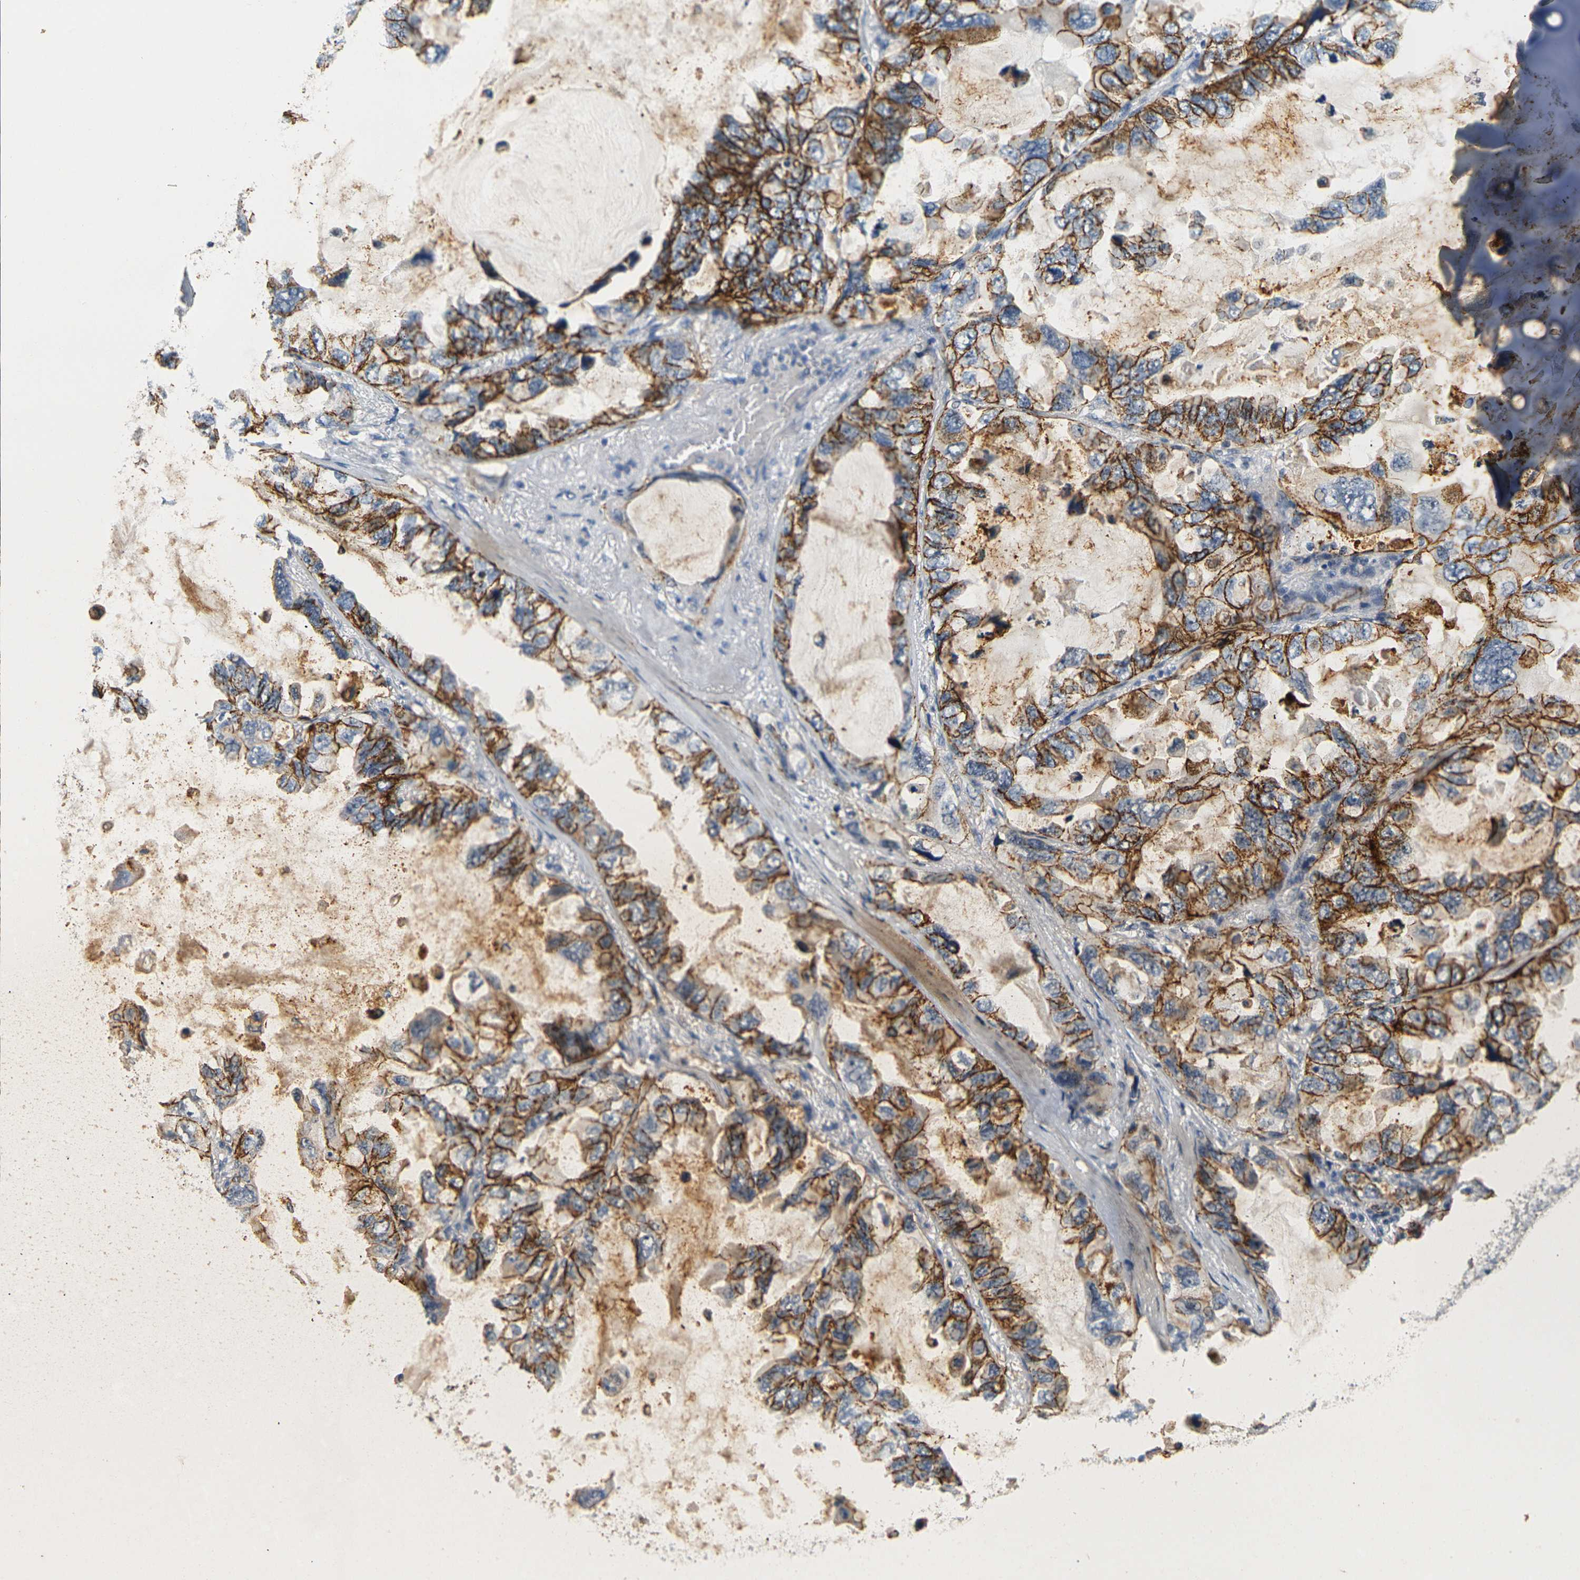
{"staining": {"intensity": "strong", "quantity": ">75%", "location": "cytoplasmic/membranous"}, "tissue": "lung cancer", "cell_type": "Tumor cells", "image_type": "cancer", "snomed": [{"axis": "morphology", "description": "Squamous cell carcinoma, NOS"}, {"axis": "topography", "description": "Lung"}], "caption": "IHC (DAB) staining of lung cancer reveals strong cytoplasmic/membranous protein expression in approximately >75% of tumor cells. (Brightfield microscopy of DAB IHC at high magnification).", "gene": "CLDN7", "patient": {"sex": "female", "age": 73}}